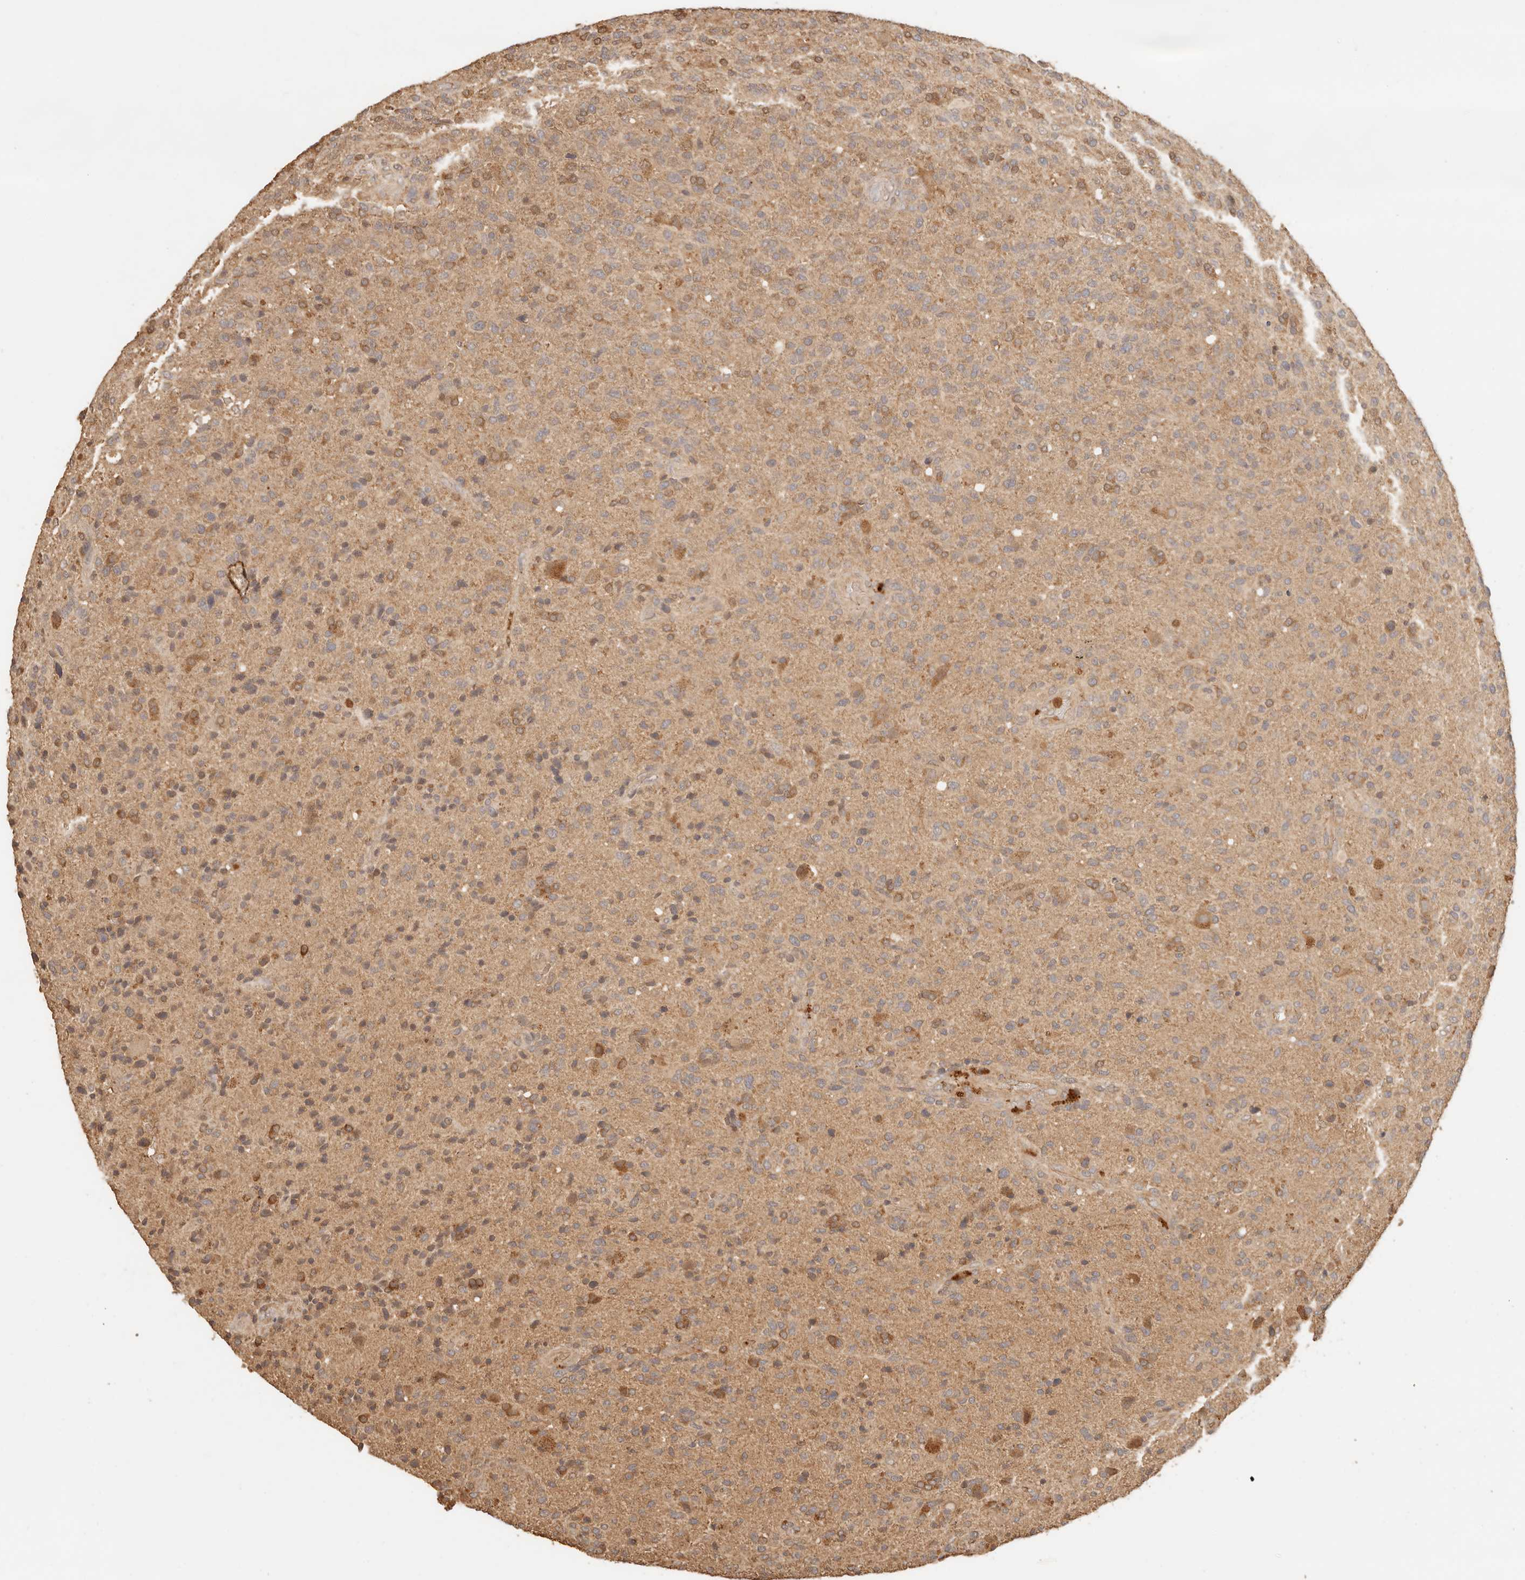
{"staining": {"intensity": "moderate", "quantity": ">75%", "location": "cytoplasmic/membranous,nuclear"}, "tissue": "glioma", "cell_type": "Tumor cells", "image_type": "cancer", "snomed": [{"axis": "morphology", "description": "Glioma, malignant, High grade"}, {"axis": "topography", "description": "Brain"}], "caption": "Immunohistochemistry (IHC) photomicrograph of malignant high-grade glioma stained for a protein (brown), which displays medium levels of moderate cytoplasmic/membranous and nuclear staining in approximately >75% of tumor cells.", "gene": "INTS11", "patient": {"sex": "male", "age": 72}}